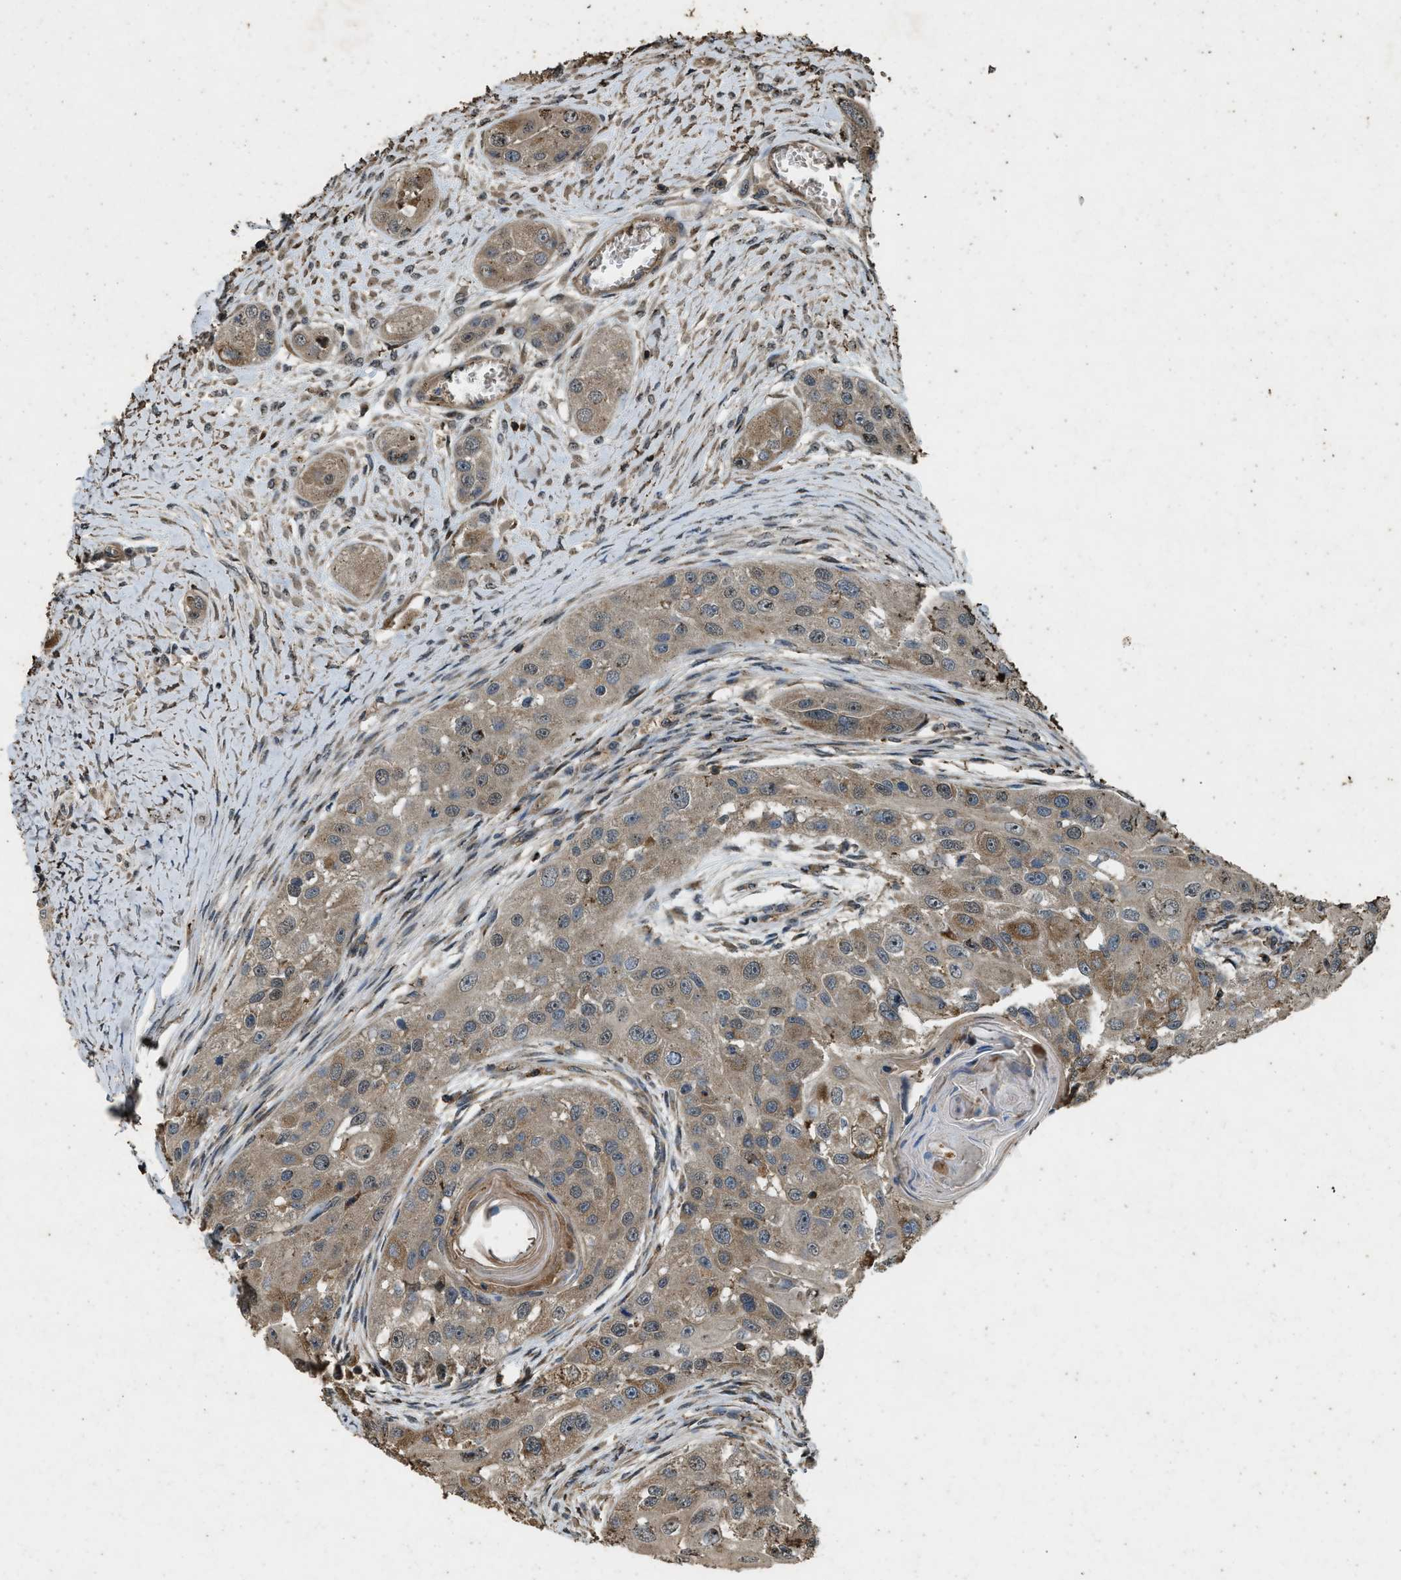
{"staining": {"intensity": "weak", "quantity": ">75%", "location": "cytoplasmic/membranous"}, "tissue": "head and neck cancer", "cell_type": "Tumor cells", "image_type": "cancer", "snomed": [{"axis": "morphology", "description": "Normal tissue, NOS"}, {"axis": "morphology", "description": "Squamous cell carcinoma, NOS"}, {"axis": "topography", "description": "Skeletal muscle"}, {"axis": "topography", "description": "Head-Neck"}], "caption": "Weak cytoplasmic/membranous protein expression is present in approximately >75% of tumor cells in squamous cell carcinoma (head and neck).", "gene": "ATP8B1", "patient": {"sex": "male", "age": 51}}